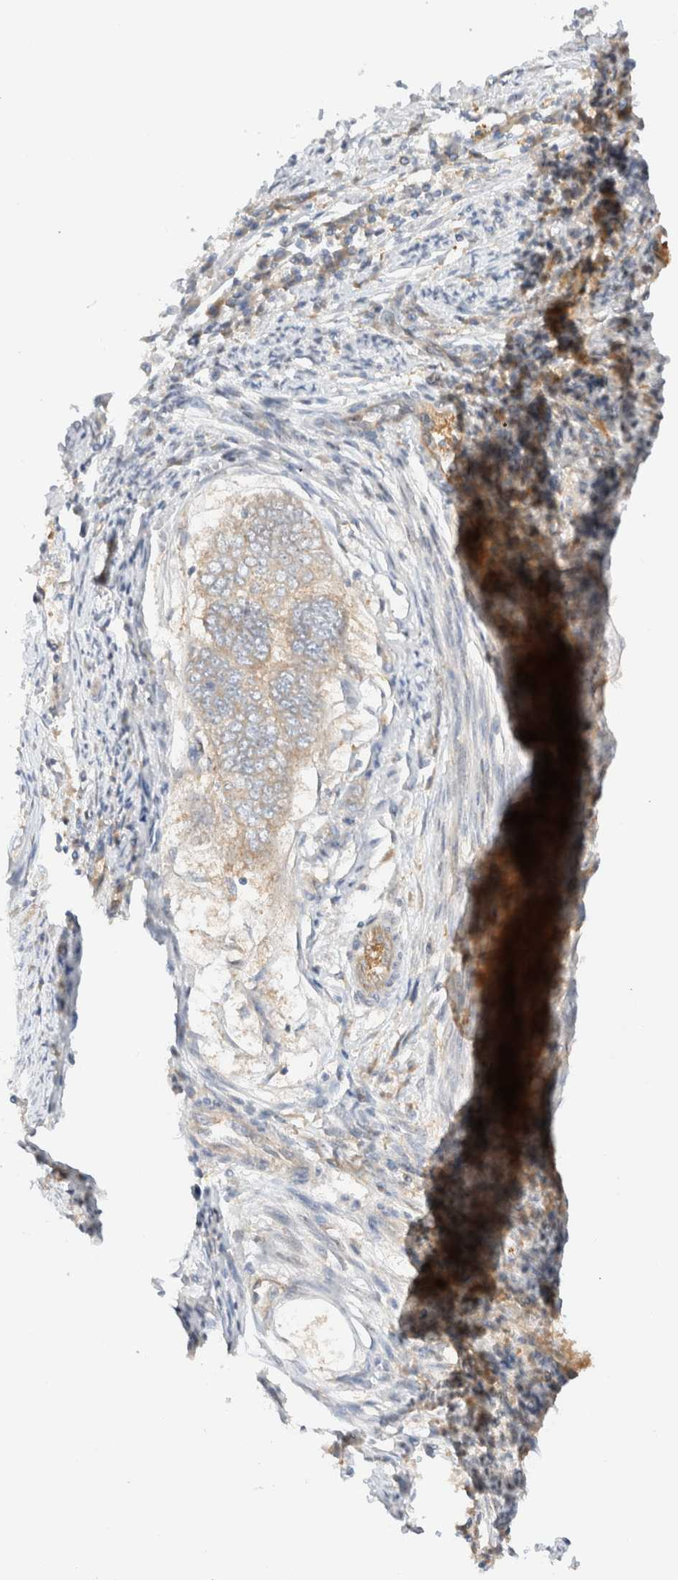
{"staining": {"intensity": "moderate", "quantity": ">75%", "location": "cytoplasmic/membranous"}, "tissue": "endometrial cancer", "cell_type": "Tumor cells", "image_type": "cancer", "snomed": [{"axis": "morphology", "description": "Polyp, NOS"}, {"axis": "morphology", "description": "Adenocarcinoma, NOS"}, {"axis": "morphology", "description": "Adenoma, NOS"}, {"axis": "topography", "description": "Endometrium"}], "caption": "A medium amount of moderate cytoplasmic/membranous positivity is present in about >75% of tumor cells in endometrial adenoma tissue. (brown staining indicates protein expression, while blue staining denotes nuclei).", "gene": "RABEP1", "patient": {"sex": "female", "age": 79}}